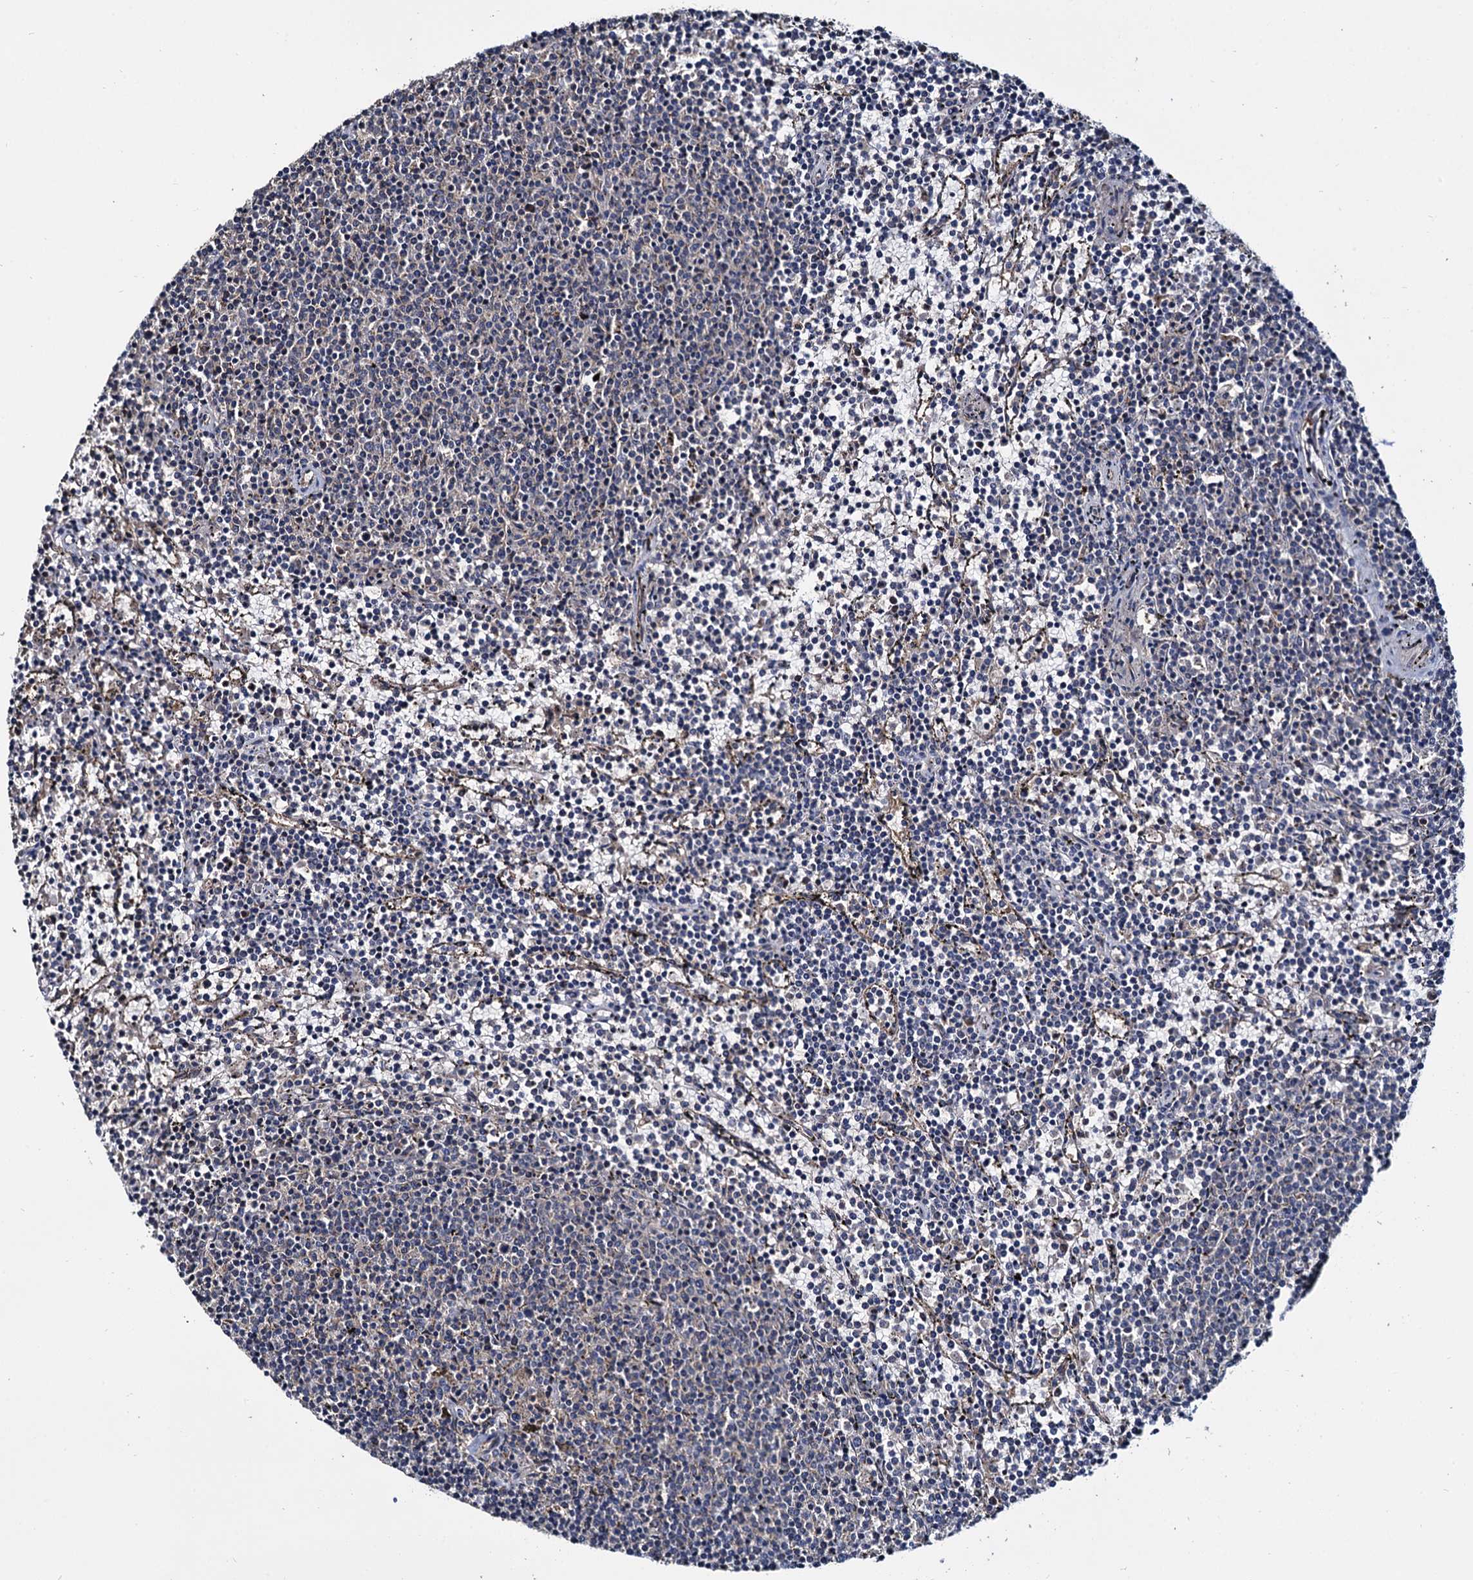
{"staining": {"intensity": "negative", "quantity": "none", "location": "none"}, "tissue": "lymphoma", "cell_type": "Tumor cells", "image_type": "cancer", "snomed": [{"axis": "morphology", "description": "Malignant lymphoma, non-Hodgkin's type, Low grade"}, {"axis": "topography", "description": "Spleen"}], "caption": "A histopathology image of human lymphoma is negative for staining in tumor cells.", "gene": "CEP192", "patient": {"sex": "female", "age": 50}}